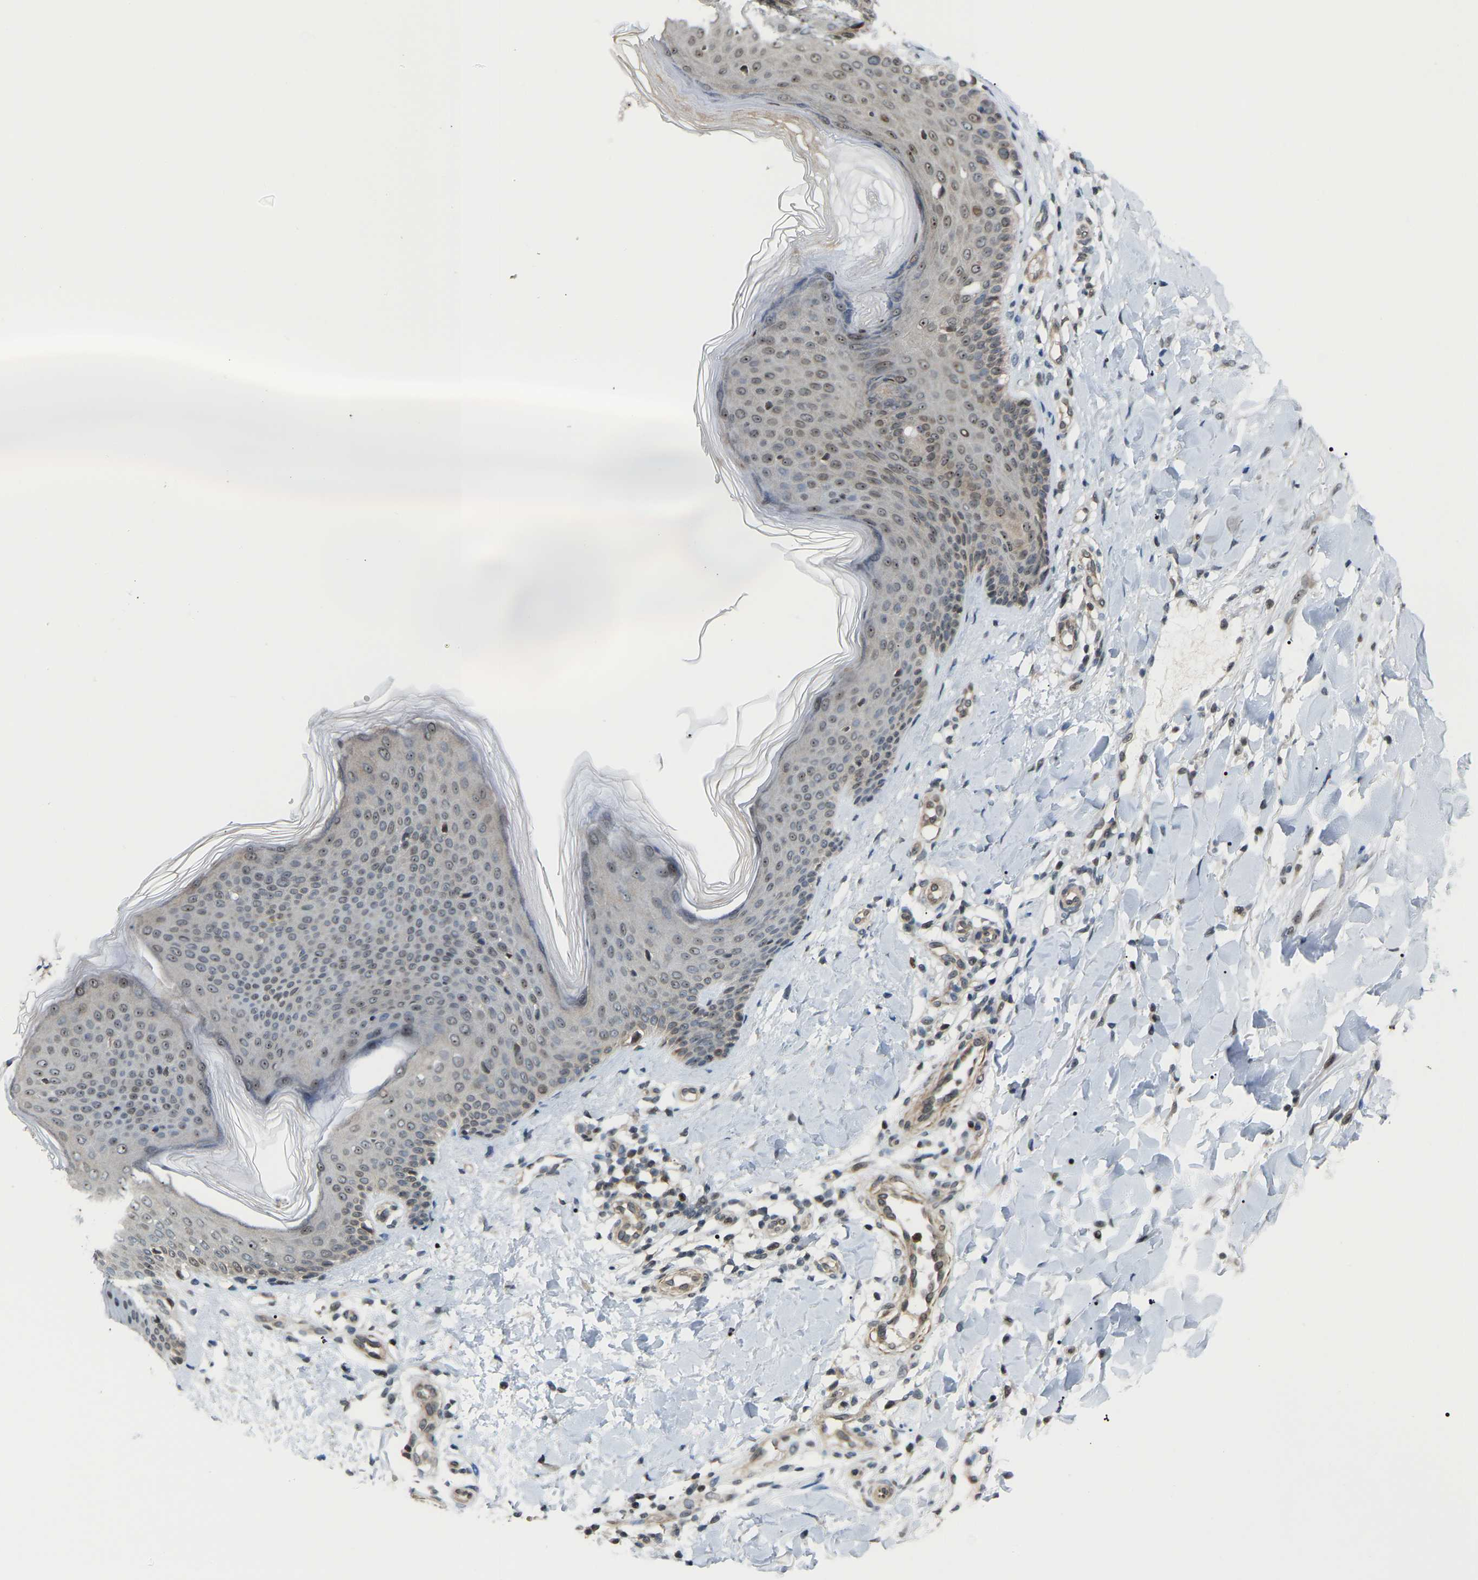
{"staining": {"intensity": "negative", "quantity": "none", "location": "none"}, "tissue": "skin", "cell_type": "Fibroblasts", "image_type": "normal", "snomed": [{"axis": "morphology", "description": "Normal tissue, NOS"}, {"axis": "topography", "description": "Skin"}], "caption": "Fibroblasts show no significant staining in unremarkable skin. The staining is performed using DAB brown chromogen with nuclei counter-stained in using hematoxylin.", "gene": "CROT", "patient": {"sex": "male", "age": 41}}